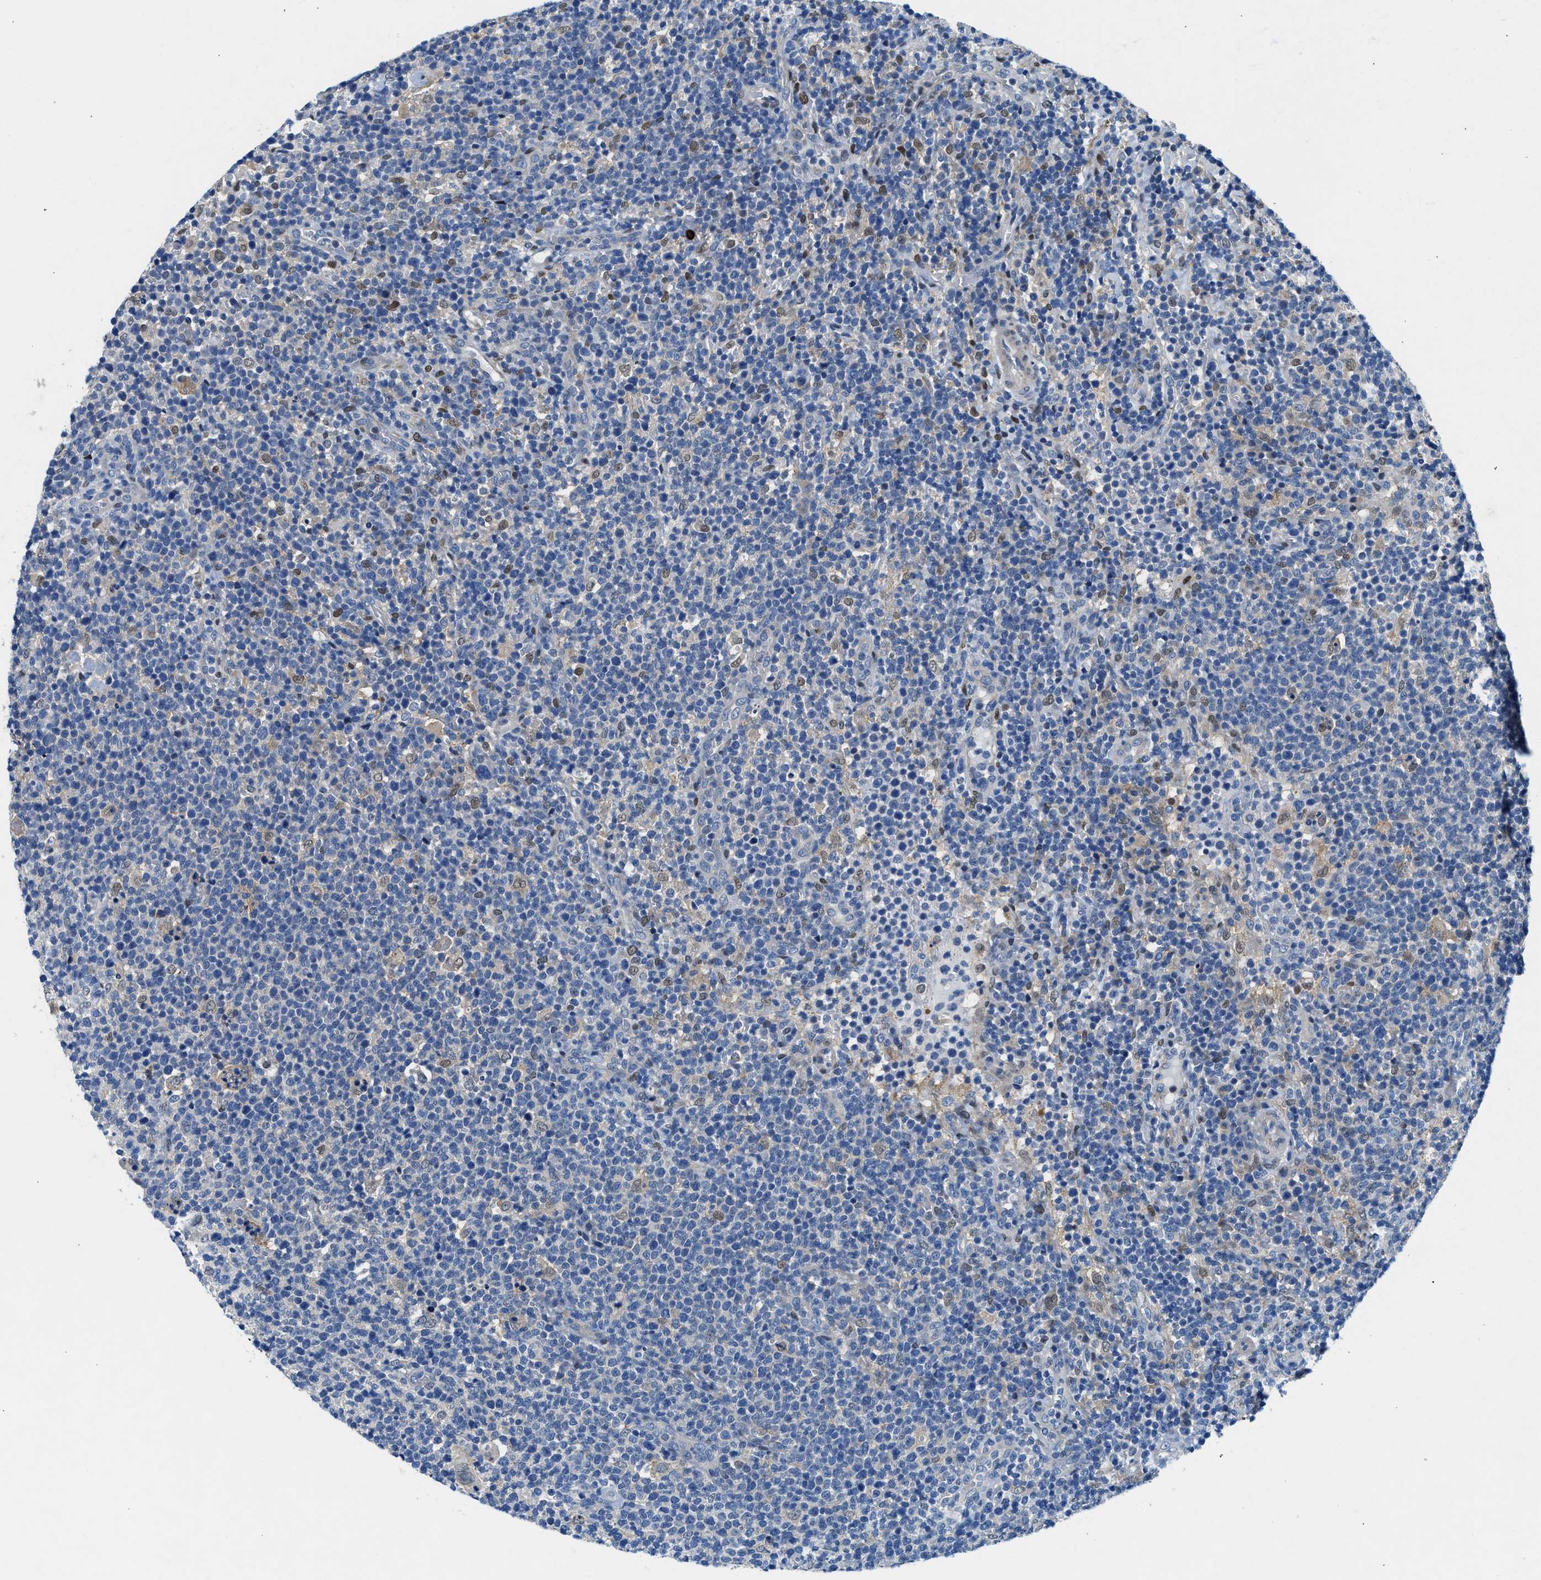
{"staining": {"intensity": "weak", "quantity": "<25%", "location": "nuclear"}, "tissue": "lymphoma", "cell_type": "Tumor cells", "image_type": "cancer", "snomed": [{"axis": "morphology", "description": "Malignant lymphoma, non-Hodgkin's type, High grade"}, {"axis": "topography", "description": "Lymph node"}], "caption": "Lymphoma stained for a protein using IHC exhibits no staining tumor cells.", "gene": "COPS2", "patient": {"sex": "male", "age": 61}}